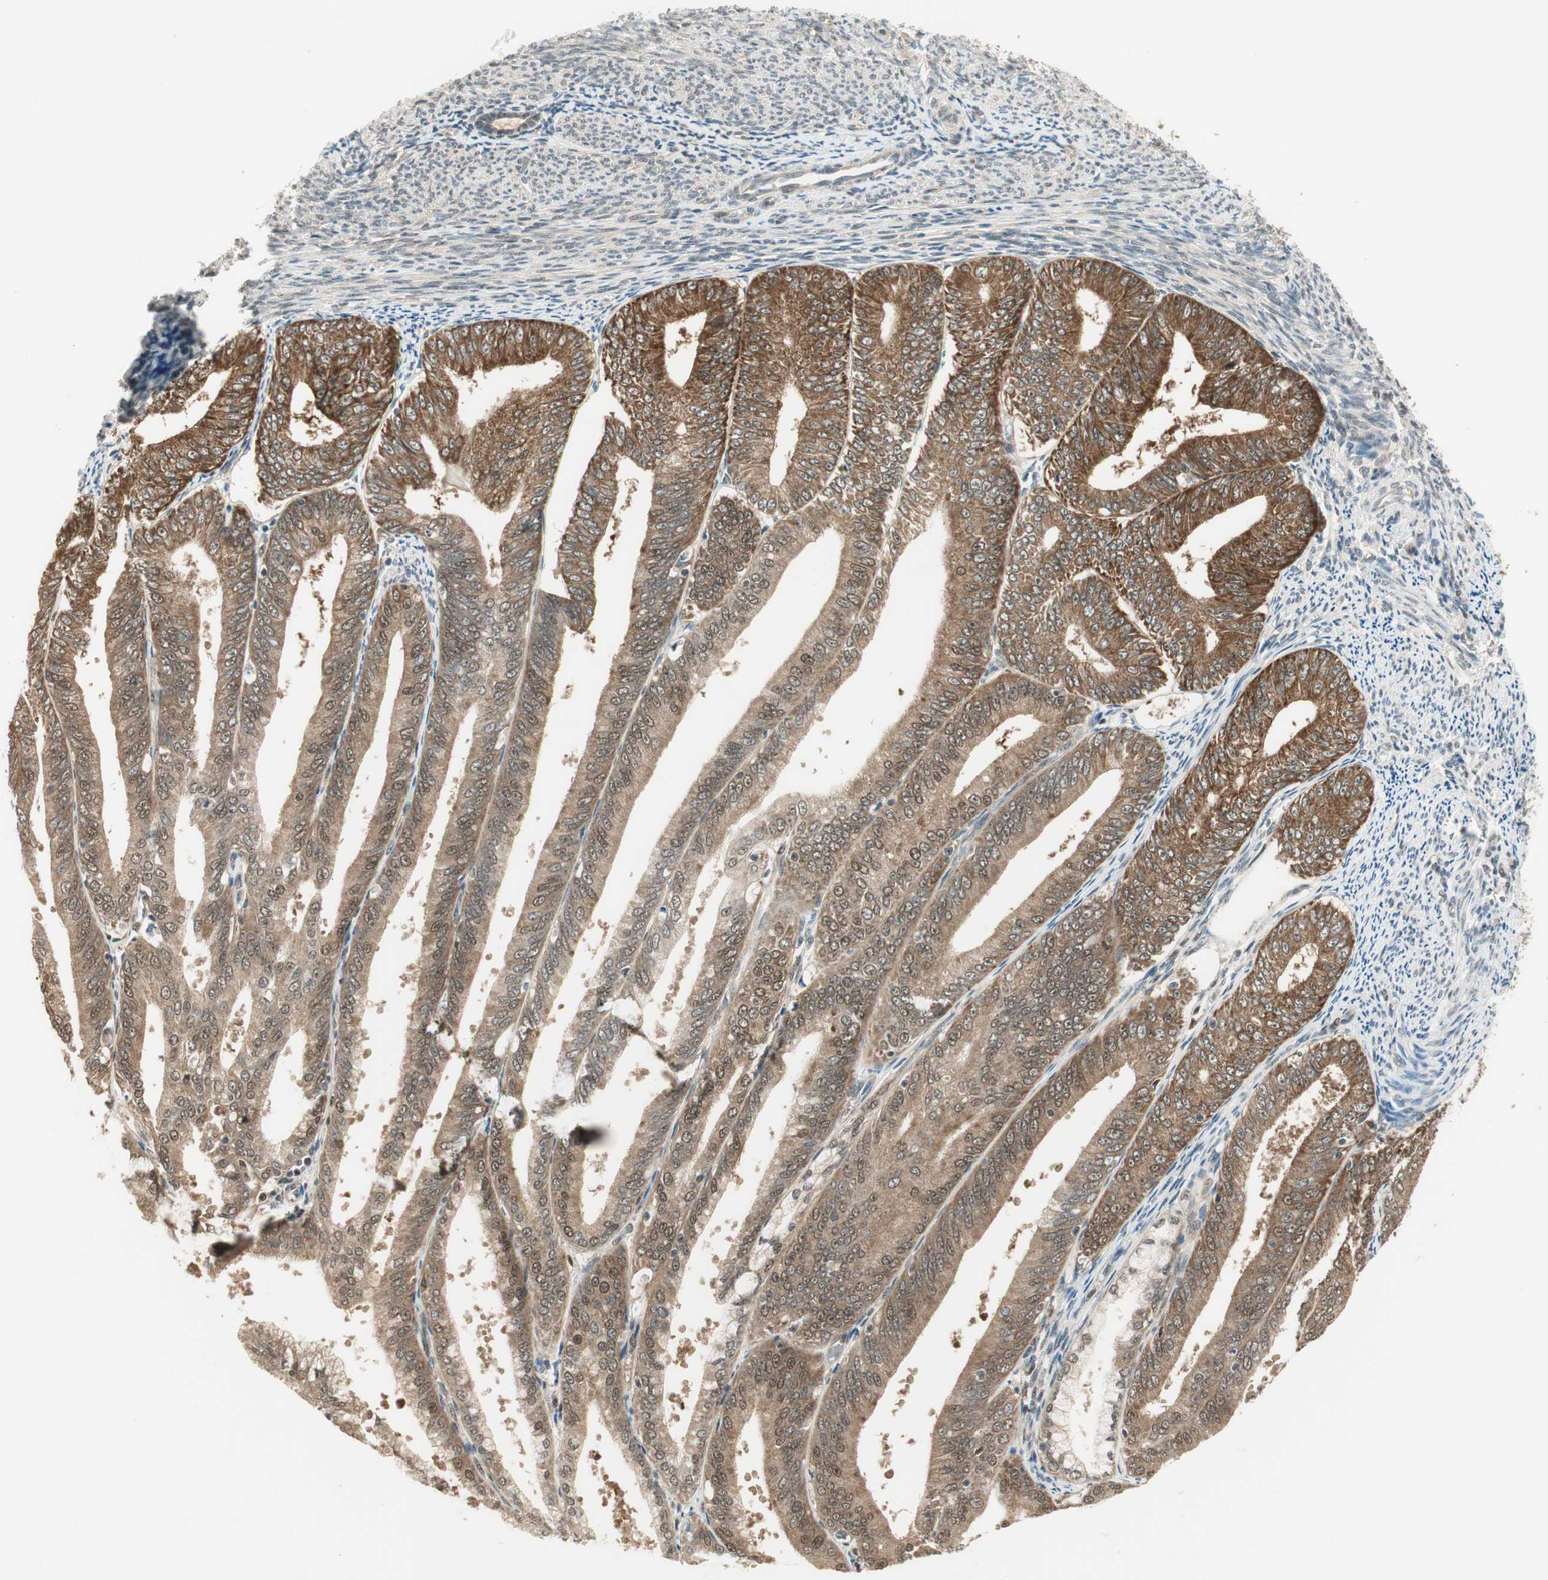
{"staining": {"intensity": "weak", "quantity": ">75%", "location": "cytoplasmic/membranous"}, "tissue": "endometrial cancer", "cell_type": "Tumor cells", "image_type": "cancer", "snomed": [{"axis": "morphology", "description": "Adenocarcinoma, NOS"}, {"axis": "topography", "description": "Endometrium"}], "caption": "Protein expression analysis of human adenocarcinoma (endometrial) reveals weak cytoplasmic/membranous positivity in approximately >75% of tumor cells.", "gene": "IPO5", "patient": {"sex": "female", "age": 63}}